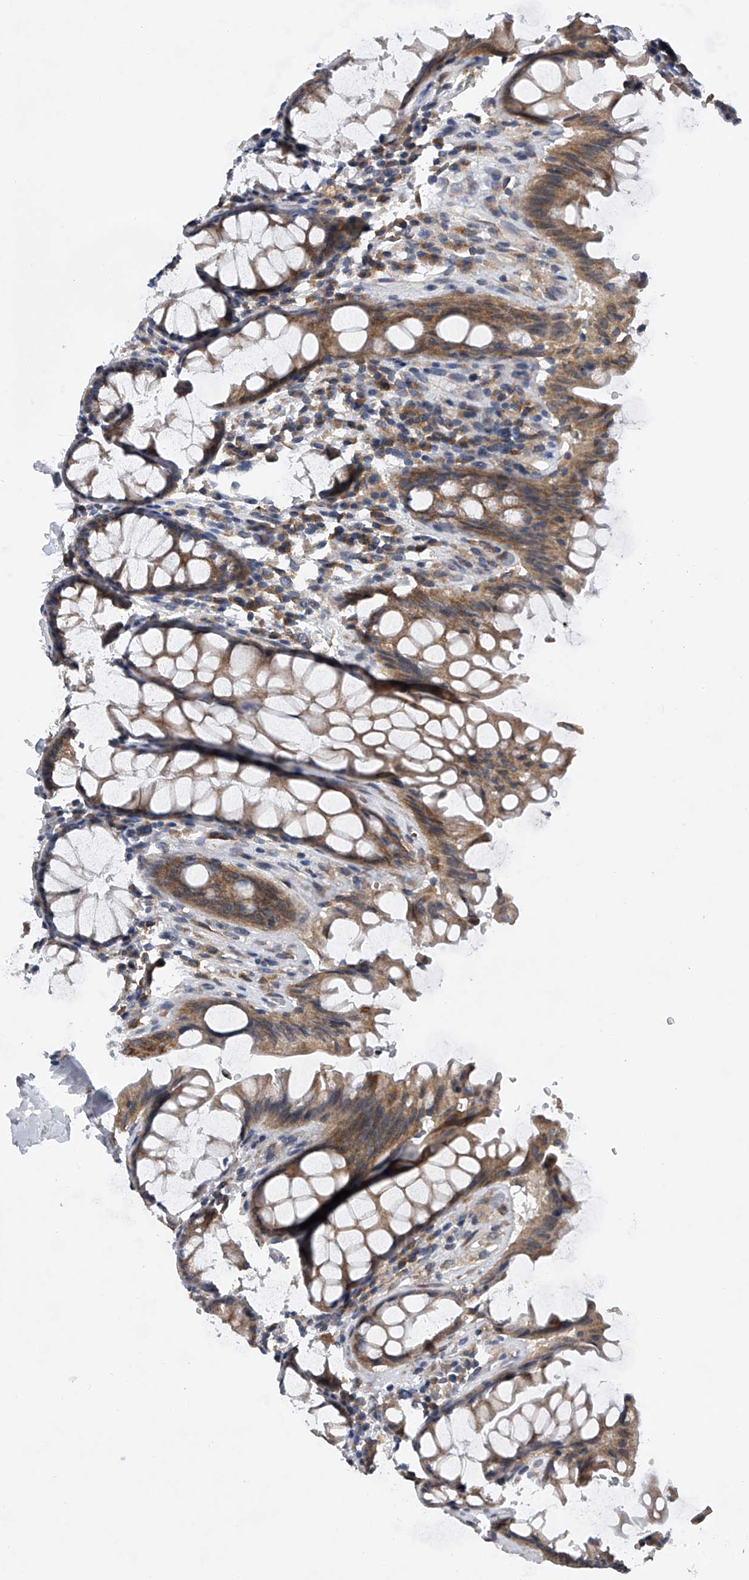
{"staining": {"intensity": "moderate", "quantity": ">75%", "location": "cytoplasmic/membranous"}, "tissue": "rectum", "cell_type": "Glandular cells", "image_type": "normal", "snomed": [{"axis": "morphology", "description": "Normal tissue, NOS"}, {"axis": "topography", "description": "Rectum"}], "caption": "A high-resolution histopathology image shows IHC staining of unremarkable rectum, which reveals moderate cytoplasmic/membranous positivity in approximately >75% of glandular cells.", "gene": "RNF5", "patient": {"sex": "male", "age": 64}}